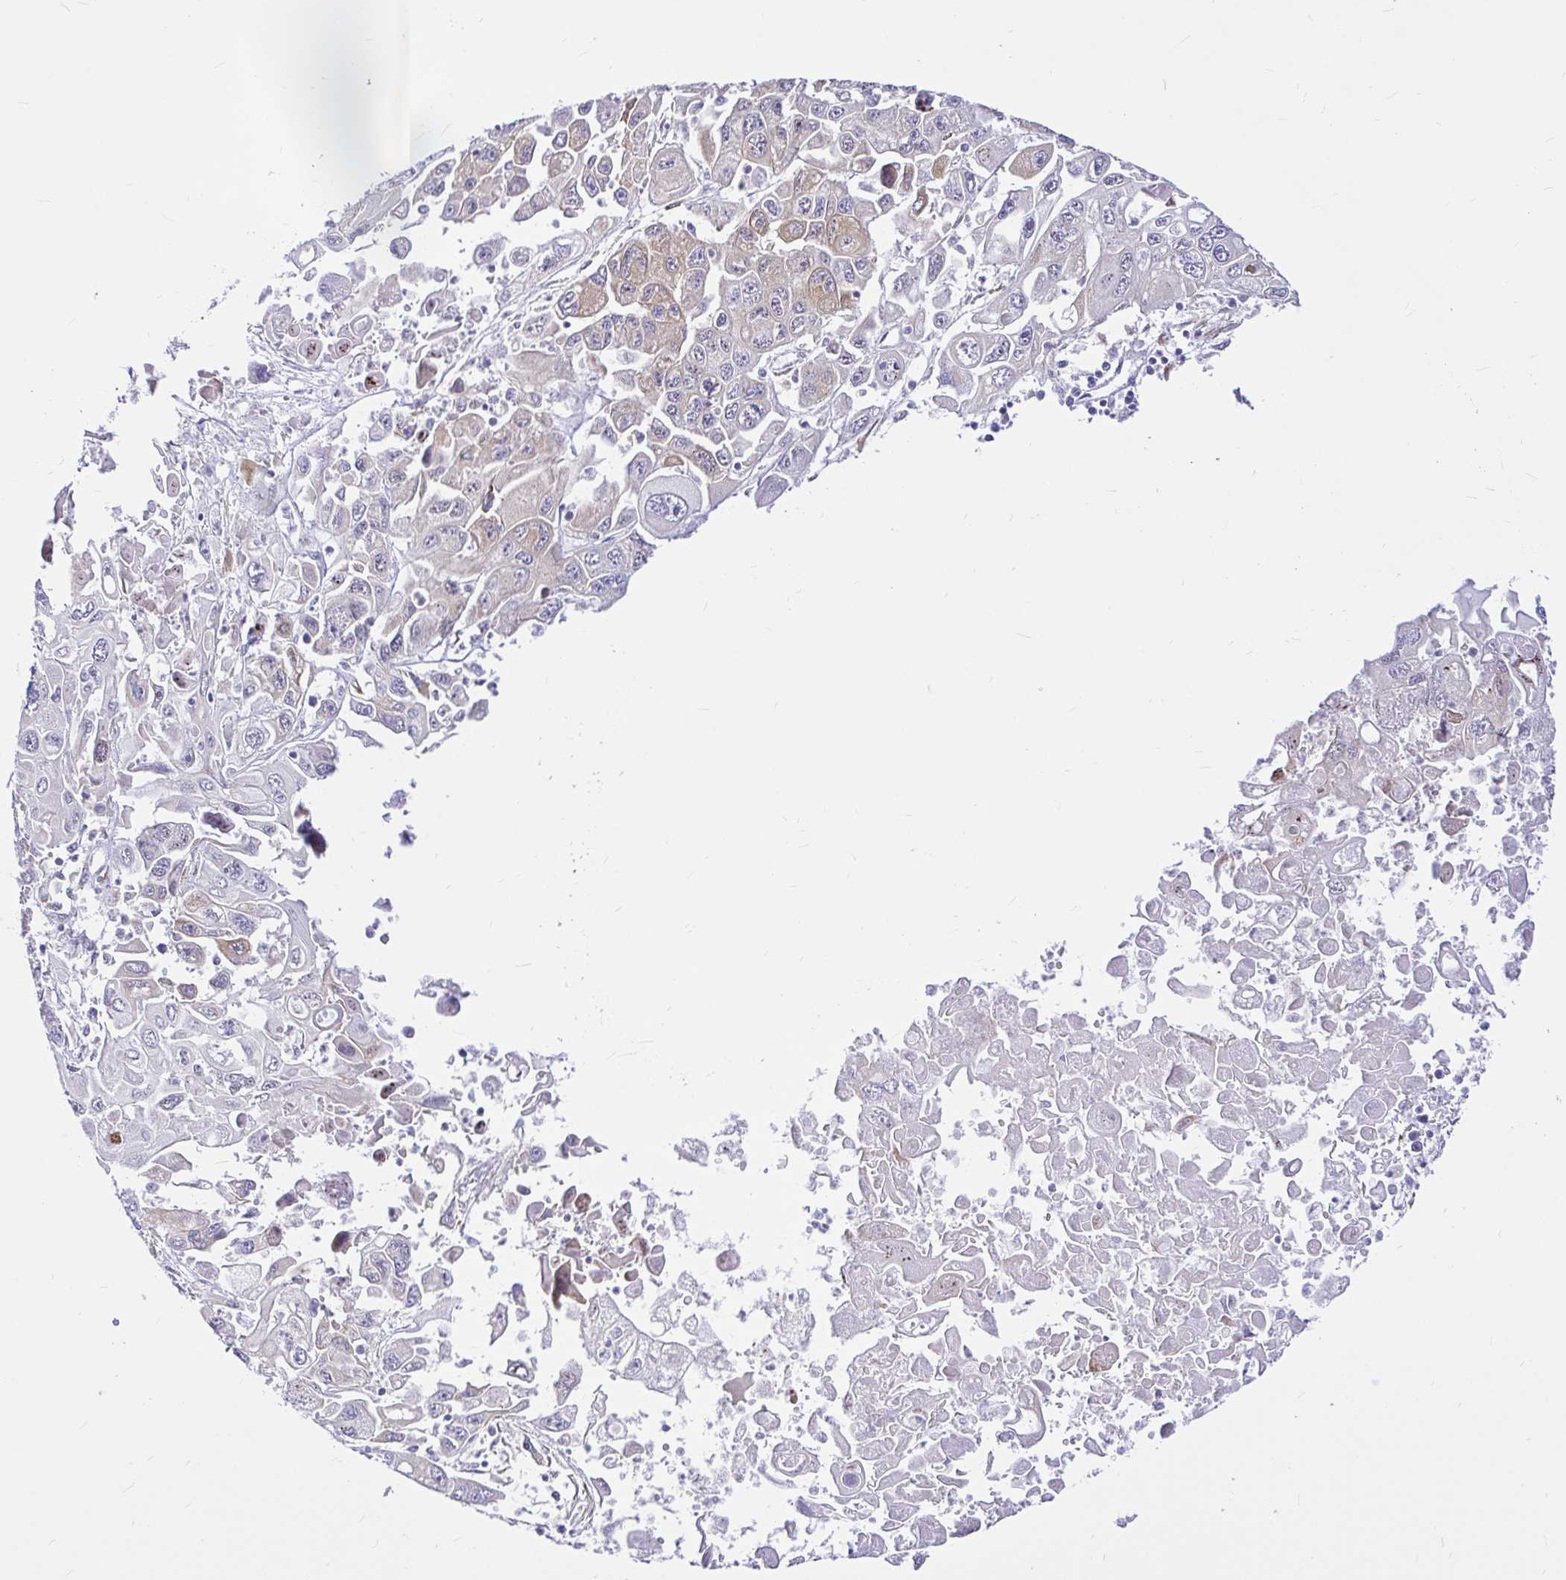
{"staining": {"intensity": "weak", "quantity": "<25%", "location": "cytoplasmic/membranous"}, "tissue": "pancreatic cancer", "cell_type": "Tumor cells", "image_type": "cancer", "snomed": [{"axis": "morphology", "description": "Adenocarcinoma, NOS"}, {"axis": "topography", "description": "Pancreas"}], "caption": "Immunohistochemistry of pancreatic adenocarcinoma exhibits no positivity in tumor cells.", "gene": "GABBR2", "patient": {"sex": "male", "age": 70}}